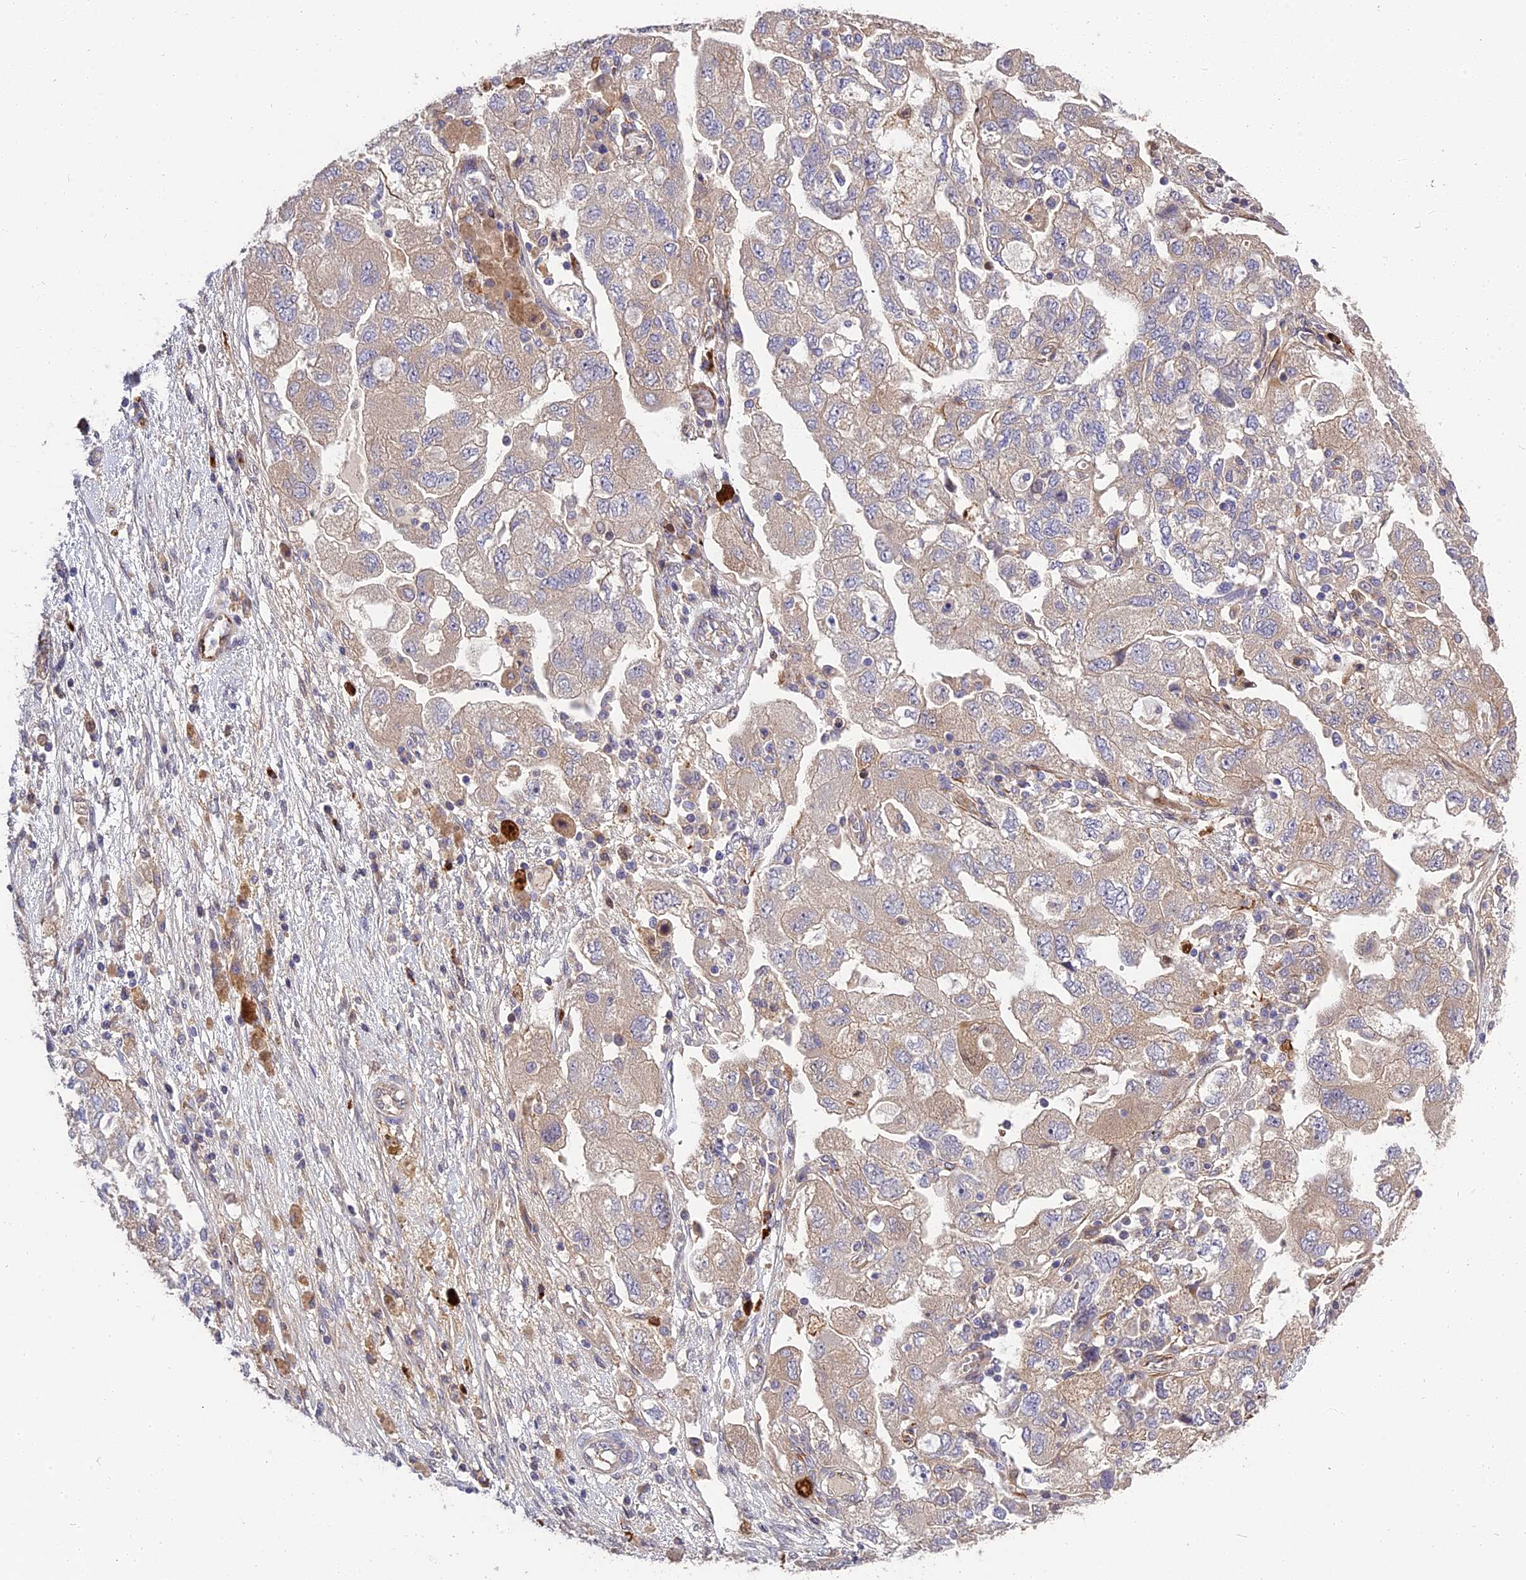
{"staining": {"intensity": "negative", "quantity": "none", "location": "none"}, "tissue": "ovarian cancer", "cell_type": "Tumor cells", "image_type": "cancer", "snomed": [{"axis": "morphology", "description": "Carcinoma, NOS"}, {"axis": "morphology", "description": "Cystadenocarcinoma, serous, NOS"}, {"axis": "topography", "description": "Ovary"}], "caption": "The image demonstrates no significant staining in tumor cells of ovarian cancer. The staining is performed using DAB (3,3'-diaminobenzidine) brown chromogen with nuclei counter-stained in using hematoxylin.", "gene": "MFSD2A", "patient": {"sex": "female", "age": 69}}